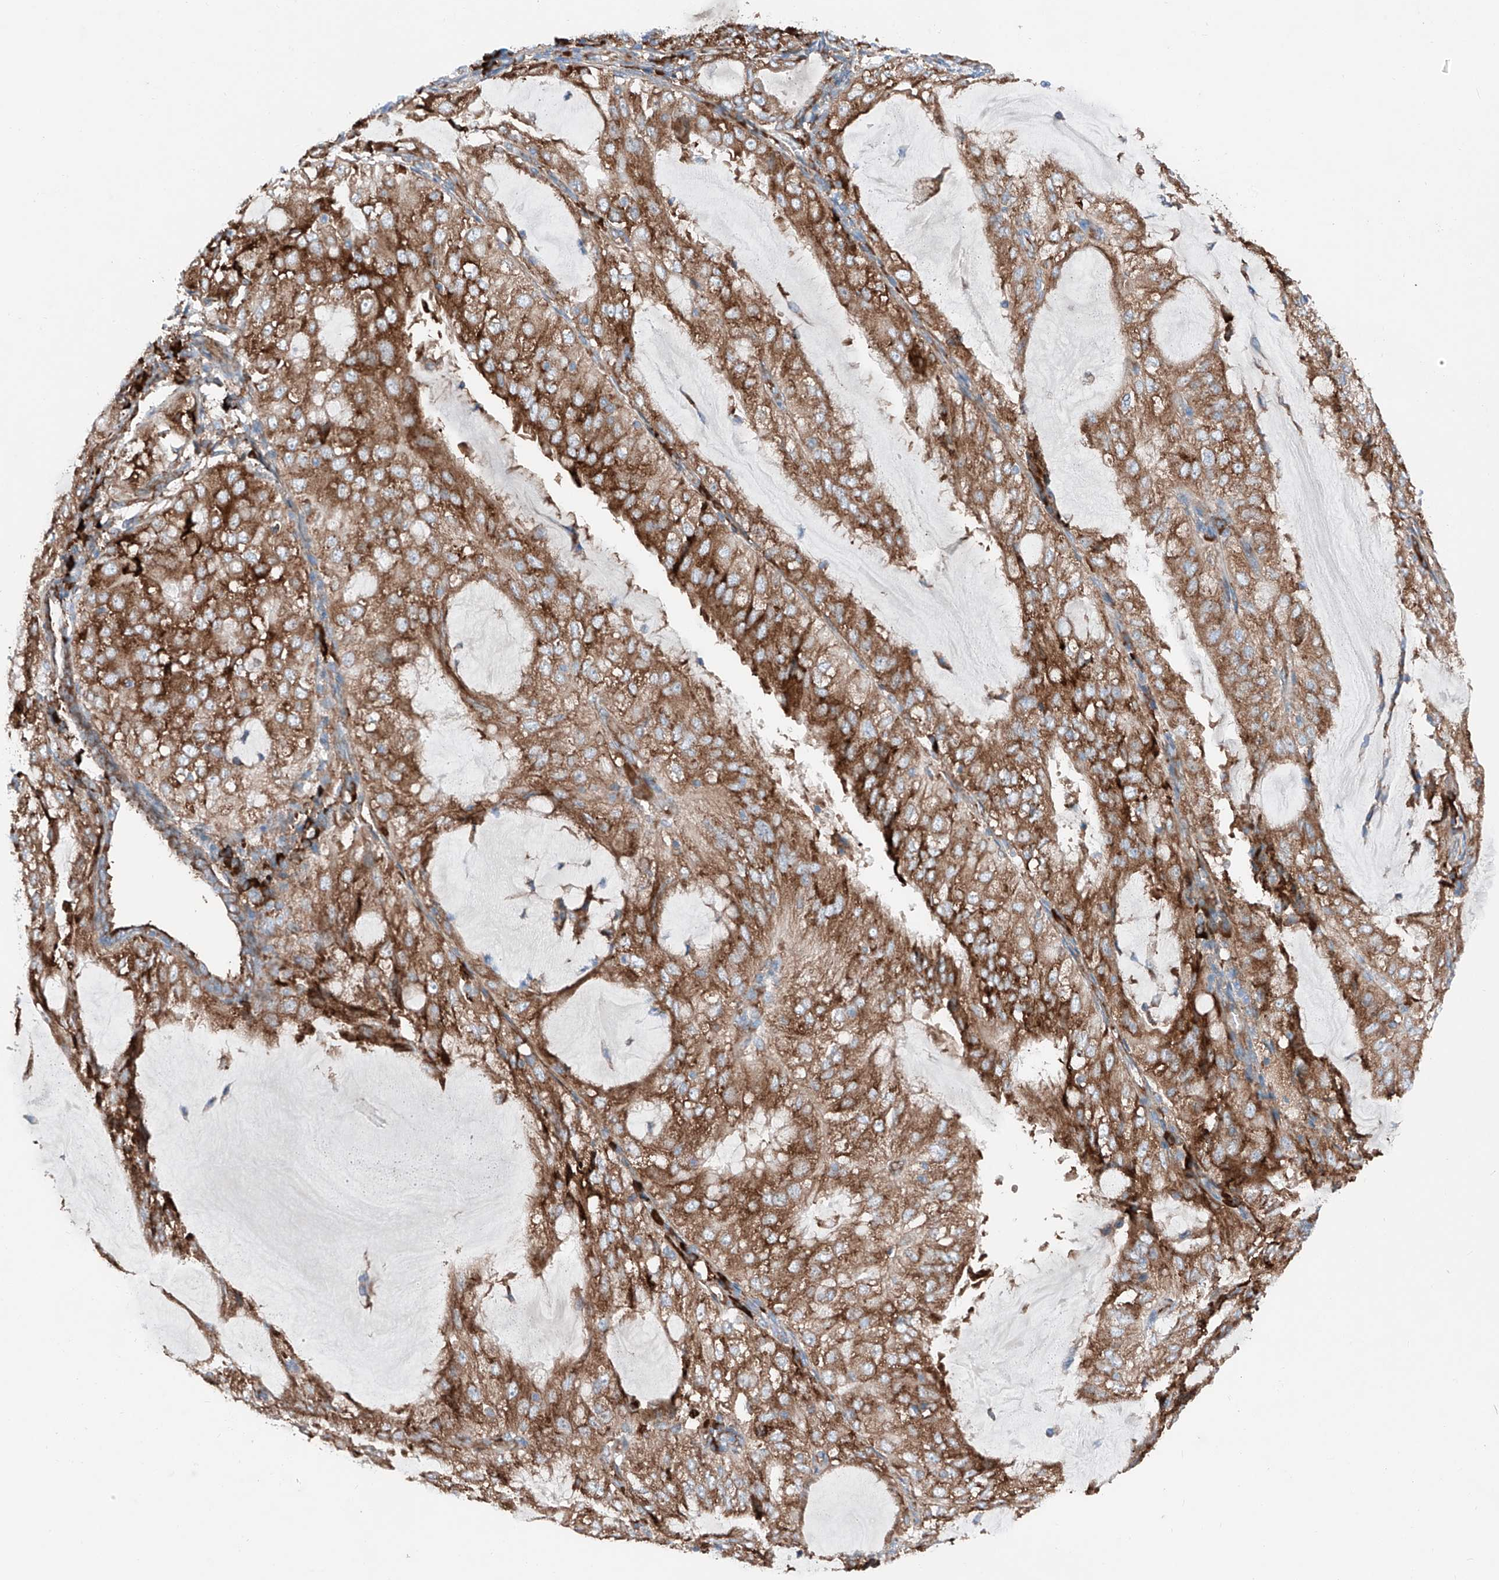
{"staining": {"intensity": "strong", "quantity": ">75%", "location": "cytoplasmic/membranous"}, "tissue": "endometrial cancer", "cell_type": "Tumor cells", "image_type": "cancer", "snomed": [{"axis": "morphology", "description": "Adenocarcinoma, NOS"}, {"axis": "topography", "description": "Endometrium"}], "caption": "Brown immunohistochemical staining in endometrial cancer displays strong cytoplasmic/membranous expression in about >75% of tumor cells. (DAB = brown stain, brightfield microscopy at high magnification).", "gene": "CRELD1", "patient": {"sex": "female", "age": 81}}